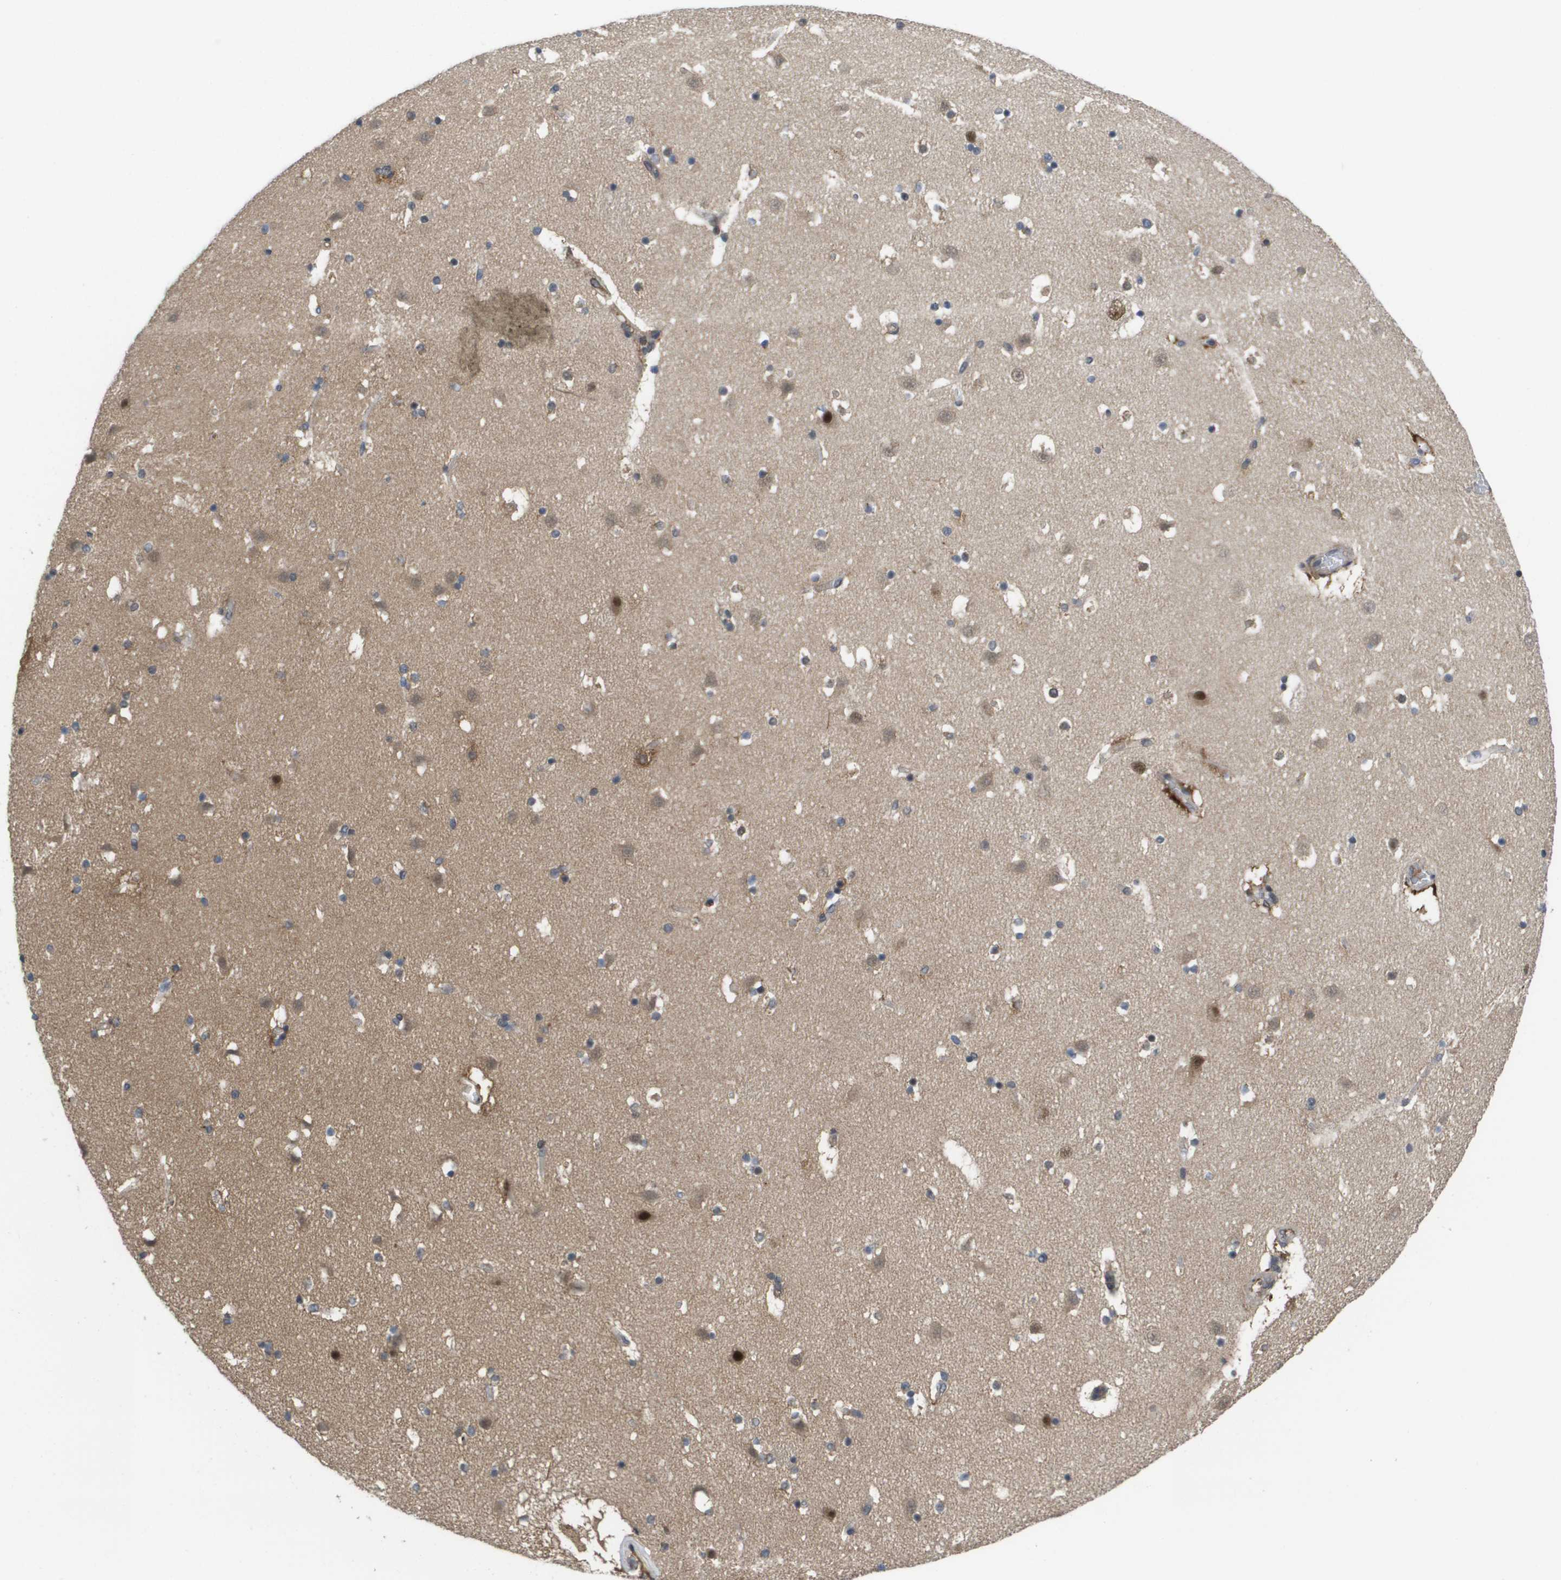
{"staining": {"intensity": "weak", "quantity": "<25%", "location": "nuclear"}, "tissue": "caudate", "cell_type": "Glial cells", "image_type": "normal", "snomed": [{"axis": "morphology", "description": "Normal tissue, NOS"}, {"axis": "topography", "description": "Lateral ventricle wall"}], "caption": "Immunohistochemistry (IHC) photomicrograph of benign caudate stained for a protein (brown), which demonstrates no staining in glial cells.", "gene": "AMBRA1", "patient": {"sex": "male", "age": 45}}